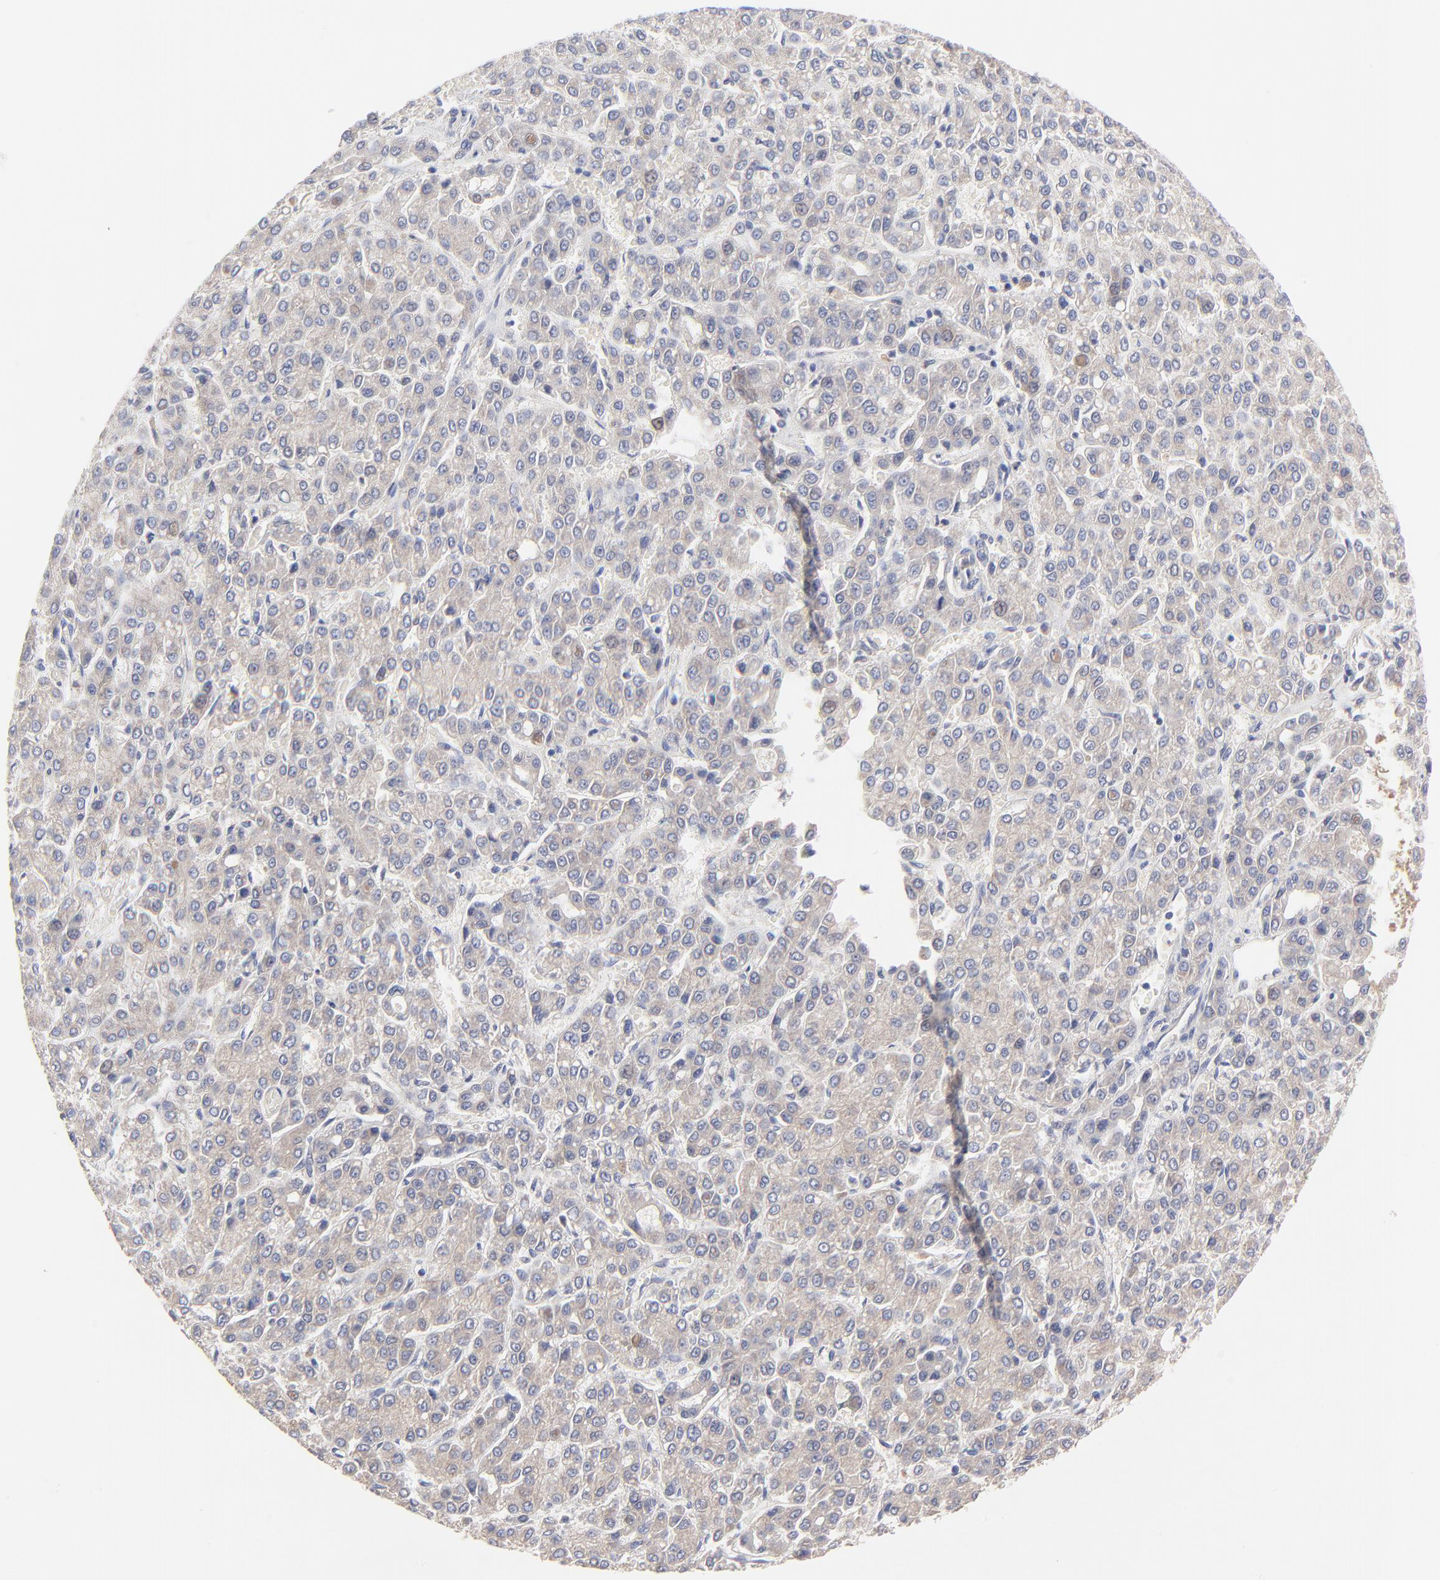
{"staining": {"intensity": "weak", "quantity": ">75%", "location": "cytoplasmic/membranous"}, "tissue": "liver cancer", "cell_type": "Tumor cells", "image_type": "cancer", "snomed": [{"axis": "morphology", "description": "Carcinoma, Hepatocellular, NOS"}, {"axis": "topography", "description": "Liver"}], "caption": "Protein analysis of liver cancer tissue demonstrates weak cytoplasmic/membranous expression in approximately >75% of tumor cells.", "gene": "PPFIBP2", "patient": {"sex": "male", "age": 69}}